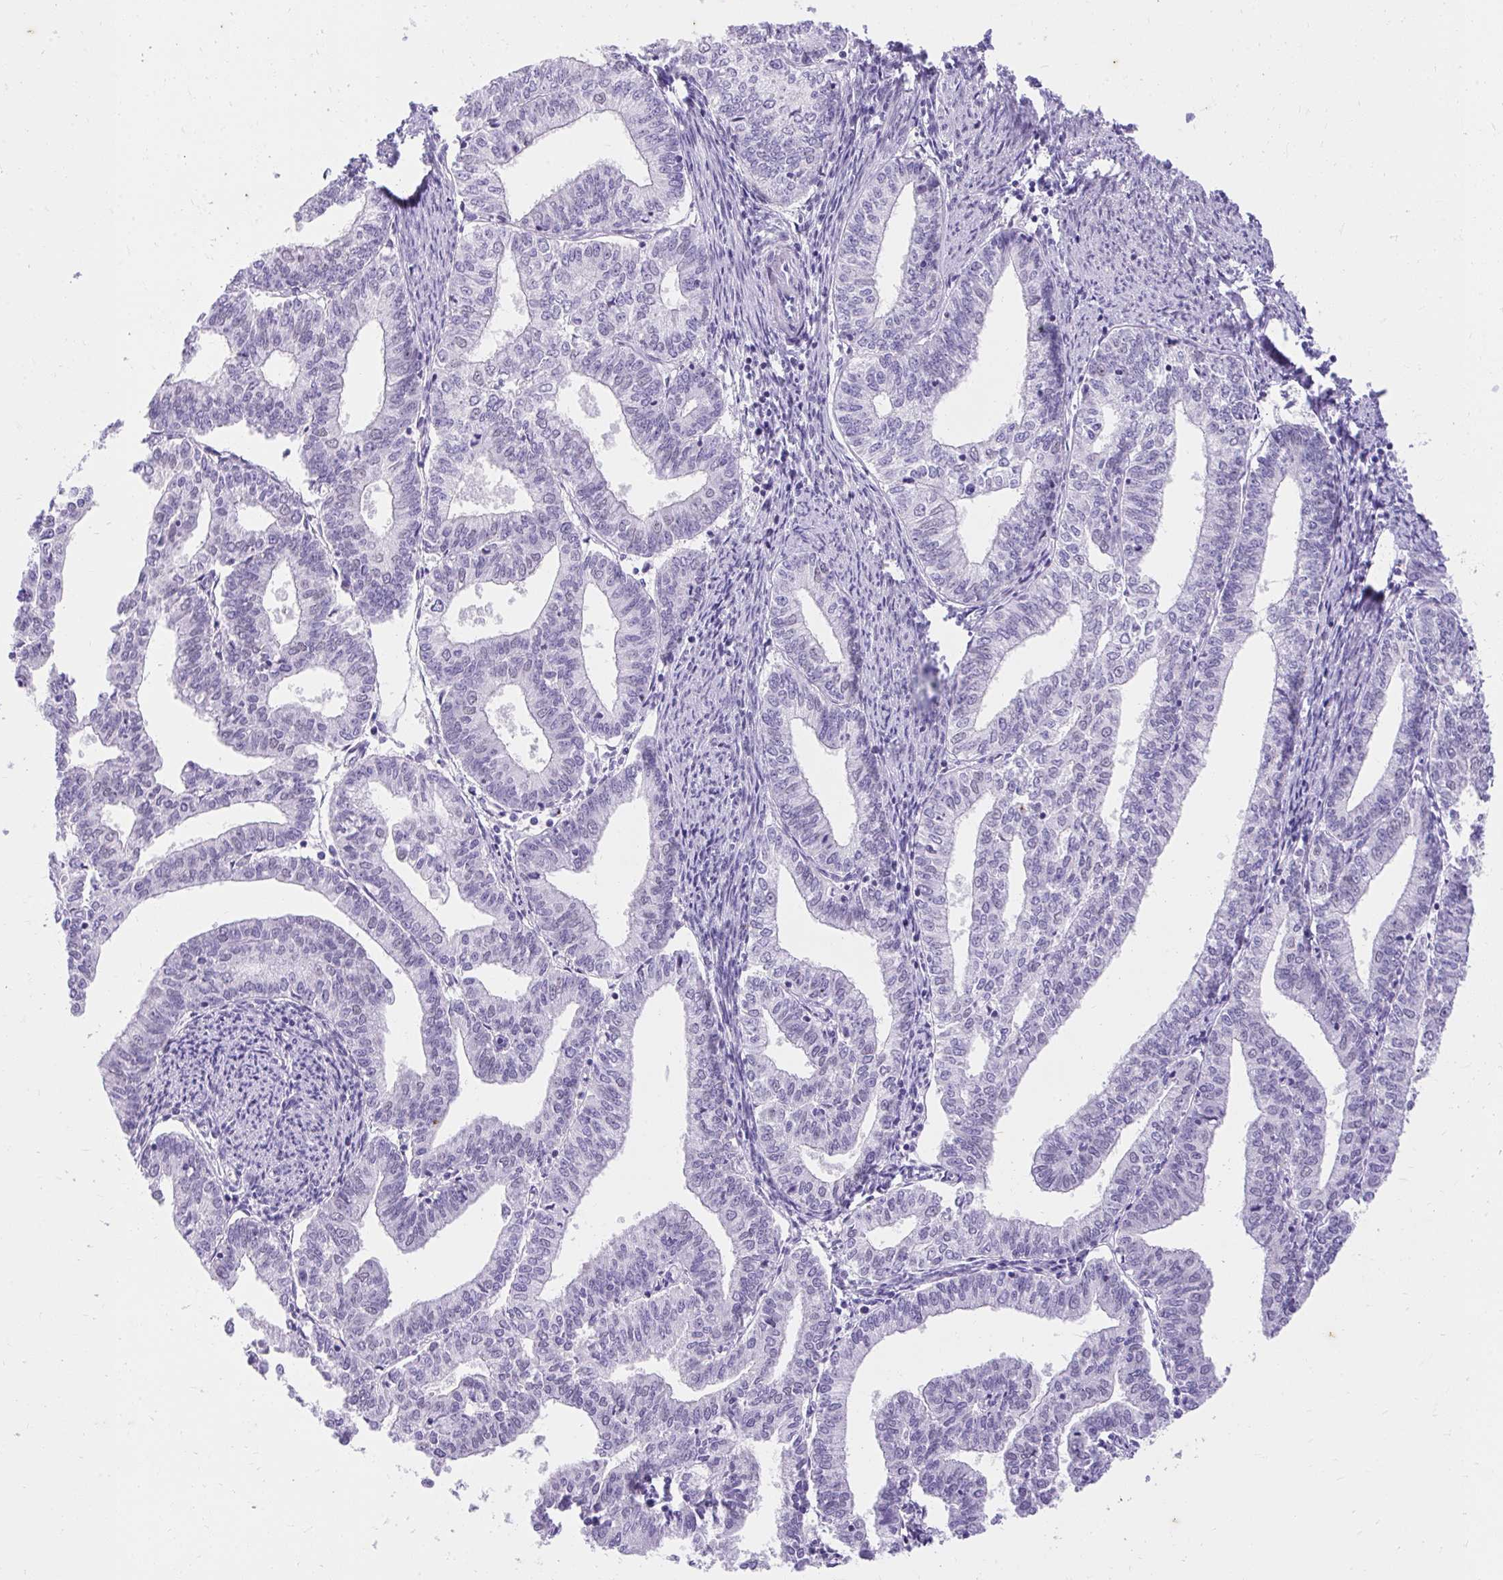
{"staining": {"intensity": "negative", "quantity": "none", "location": "none"}, "tissue": "endometrial cancer", "cell_type": "Tumor cells", "image_type": "cancer", "snomed": [{"axis": "morphology", "description": "Adenocarcinoma, NOS"}, {"axis": "topography", "description": "Endometrium"}], "caption": "High power microscopy micrograph of an immunohistochemistry (IHC) image of endometrial adenocarcinoma, revealing no significant staining in tumor cells.", "gene": "KLK1", "patient": {"sex": "female", "age": 61}}